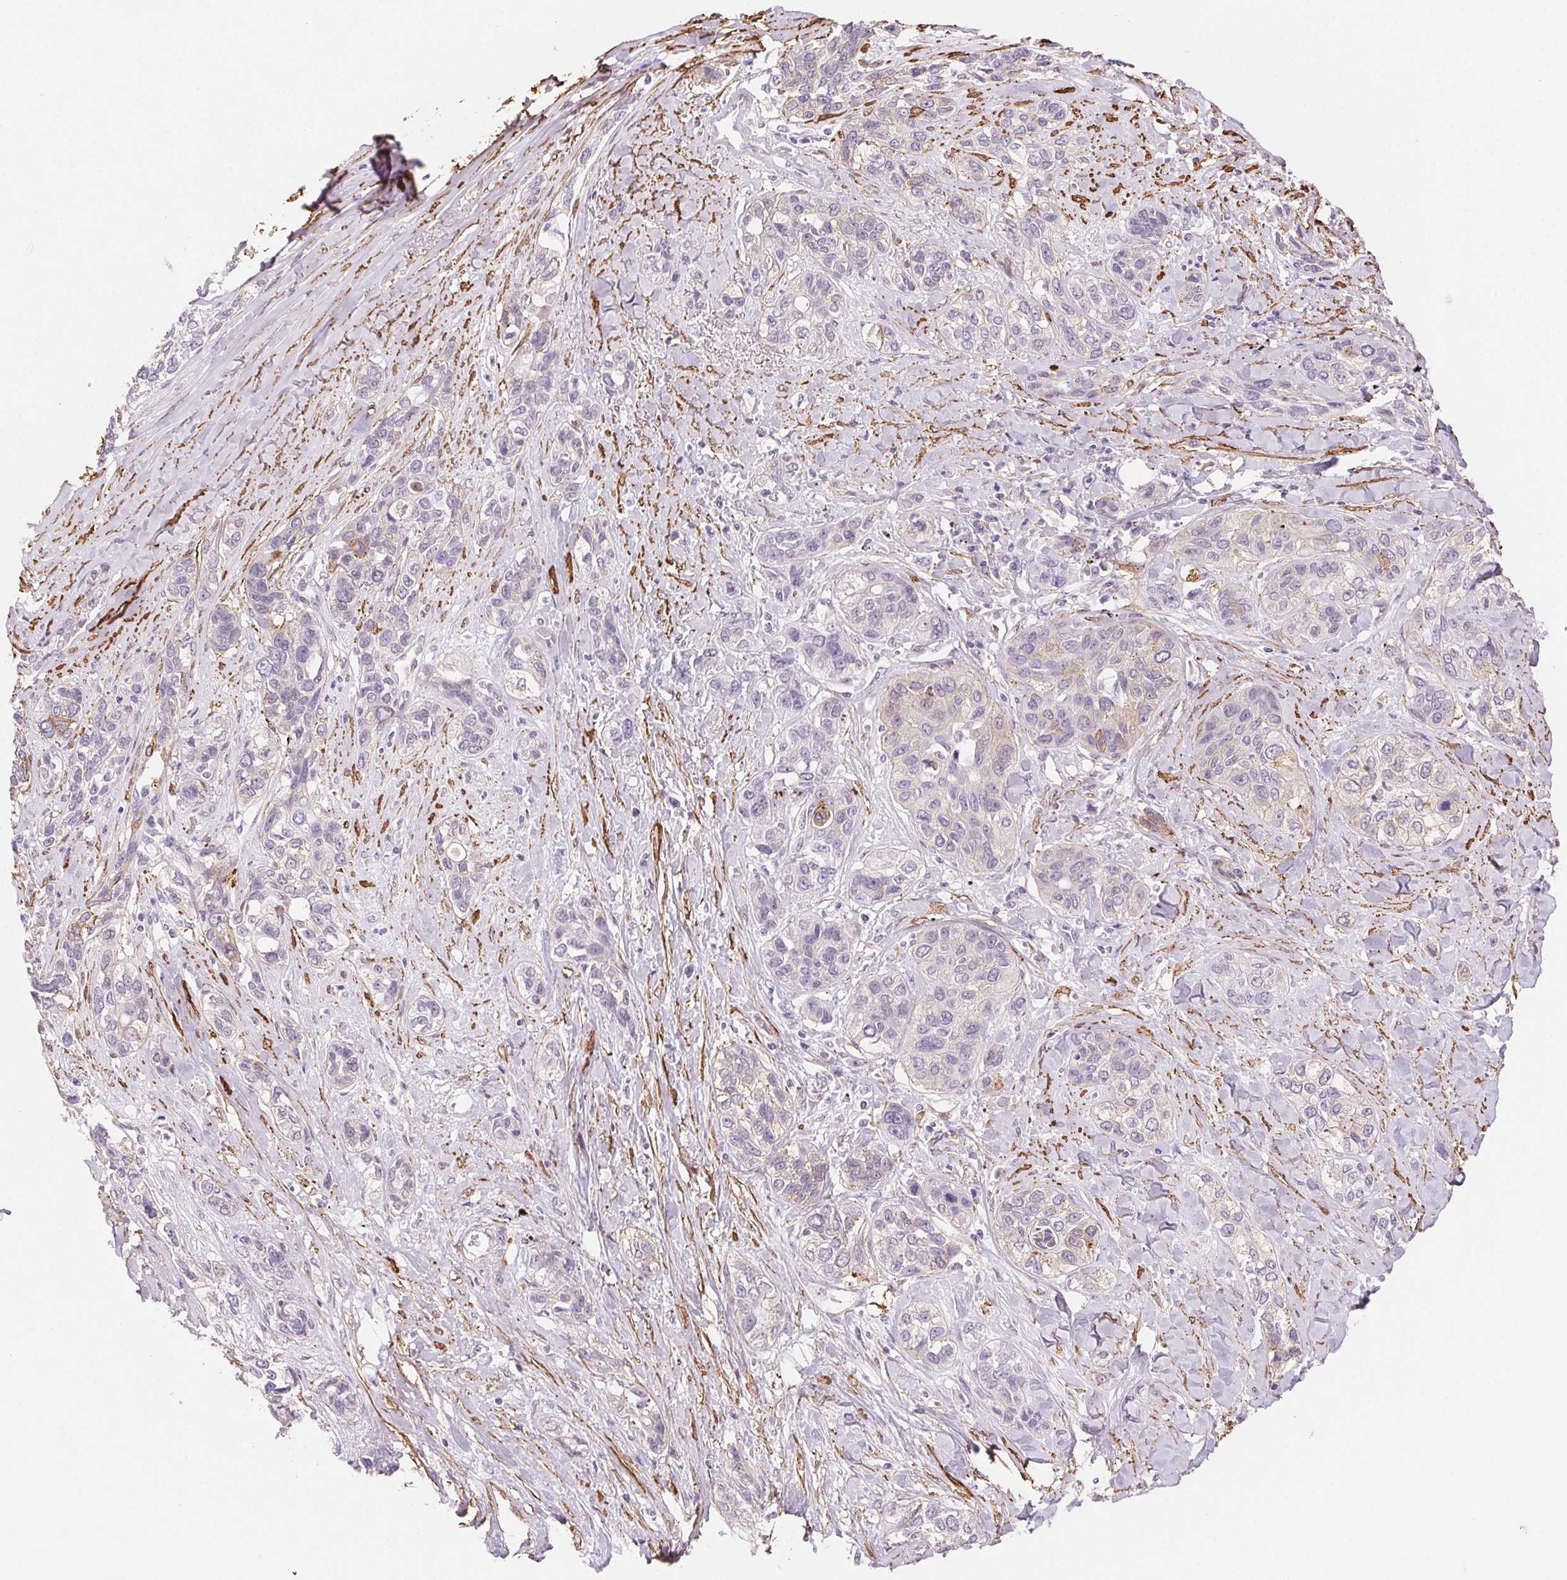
{"staining": {"intensity": "weak", "quantity": "<25%", "location": "cytoplasmic/membranous"}, "tissue": "lung cancer", "cell_type": "Tumor cells", "image_type": "cancer", "snomed": [{"axis": "morphology", "description": "Squamous cell carcinoma, NOS"}, {"axis": "topography", "description": "Lung"}], "caption": "A micrograph of lung cancer stained for a protein reveals no brown staining in tumor cells.", "gene": "GPX8", "patient": {"sex": "female", "age": 70}}